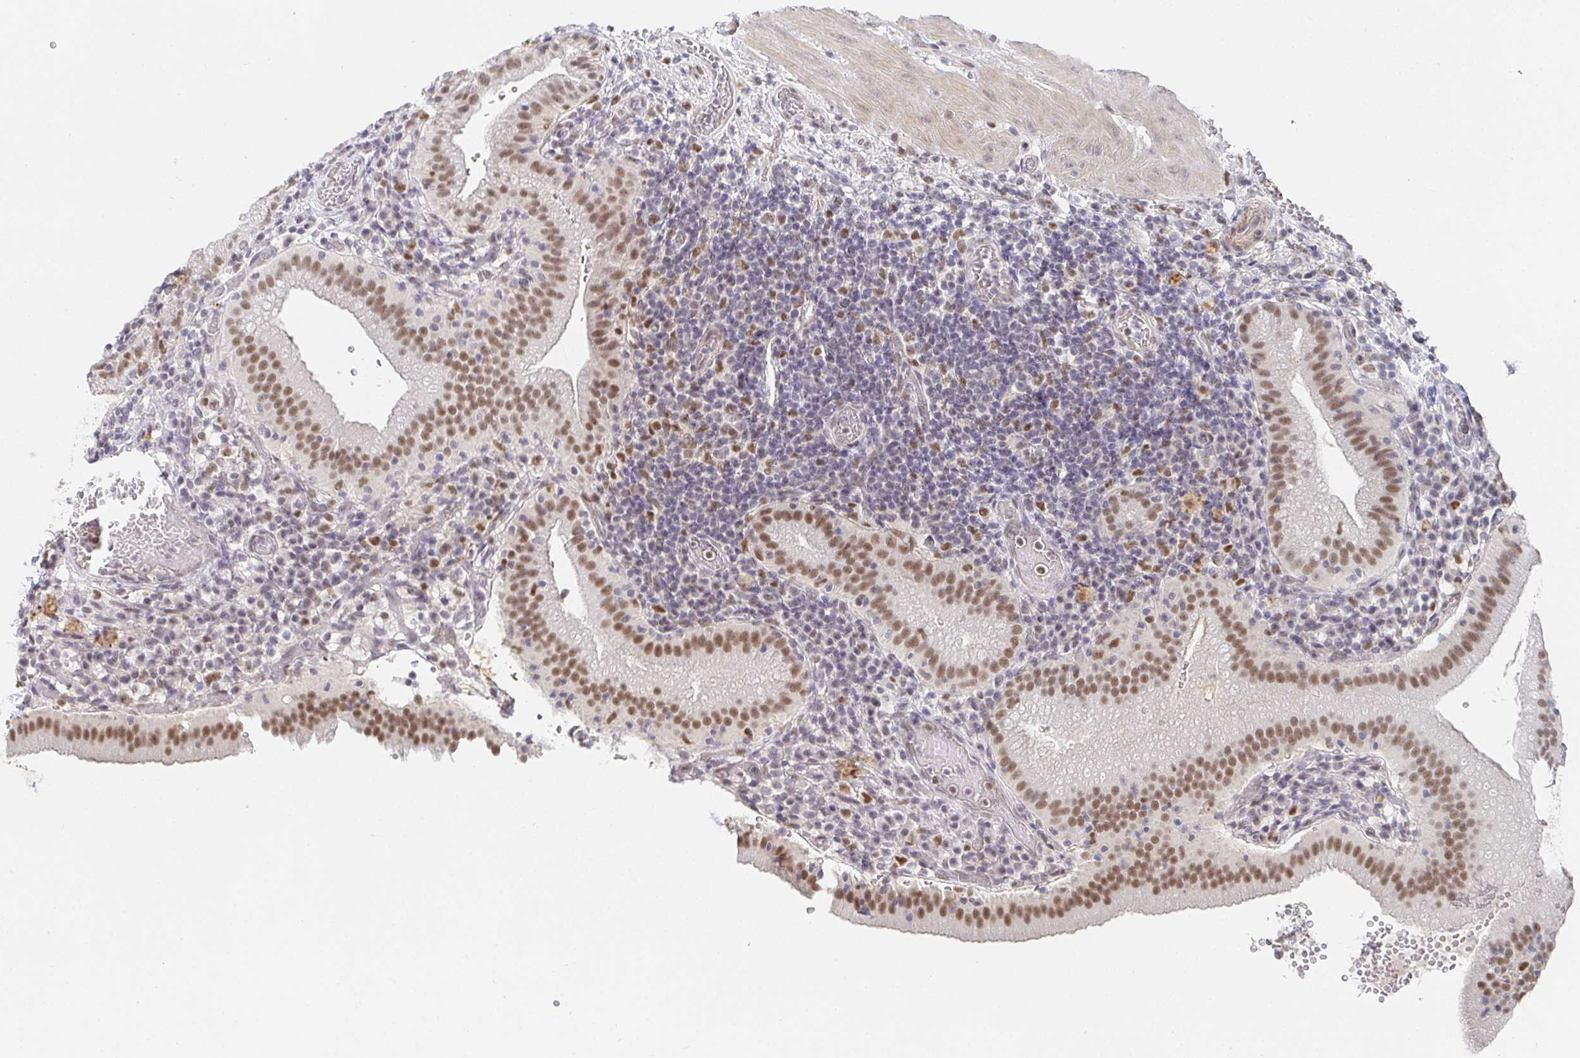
{"staining": {"intensity": "moderate", "quantity": ">75%", "location": "nuclear"}, "tissue": "gallbladder", "cell_type": "Glandular cells", "image_type": "normal", "snomed": [{"axis": "morphology", "description": "Normal tissue, NOS"}, {"axis": "topography", "description": "Gallbladder"}], "caption": "Brown immunohistochemical staining in normal human gallbladder shows moderate nuclear staining in approximately >75% of glandular cells. Nuclei are stained in blue.", "gene": "RCOR1", "patient": {"sex": "male", "age": 26}}